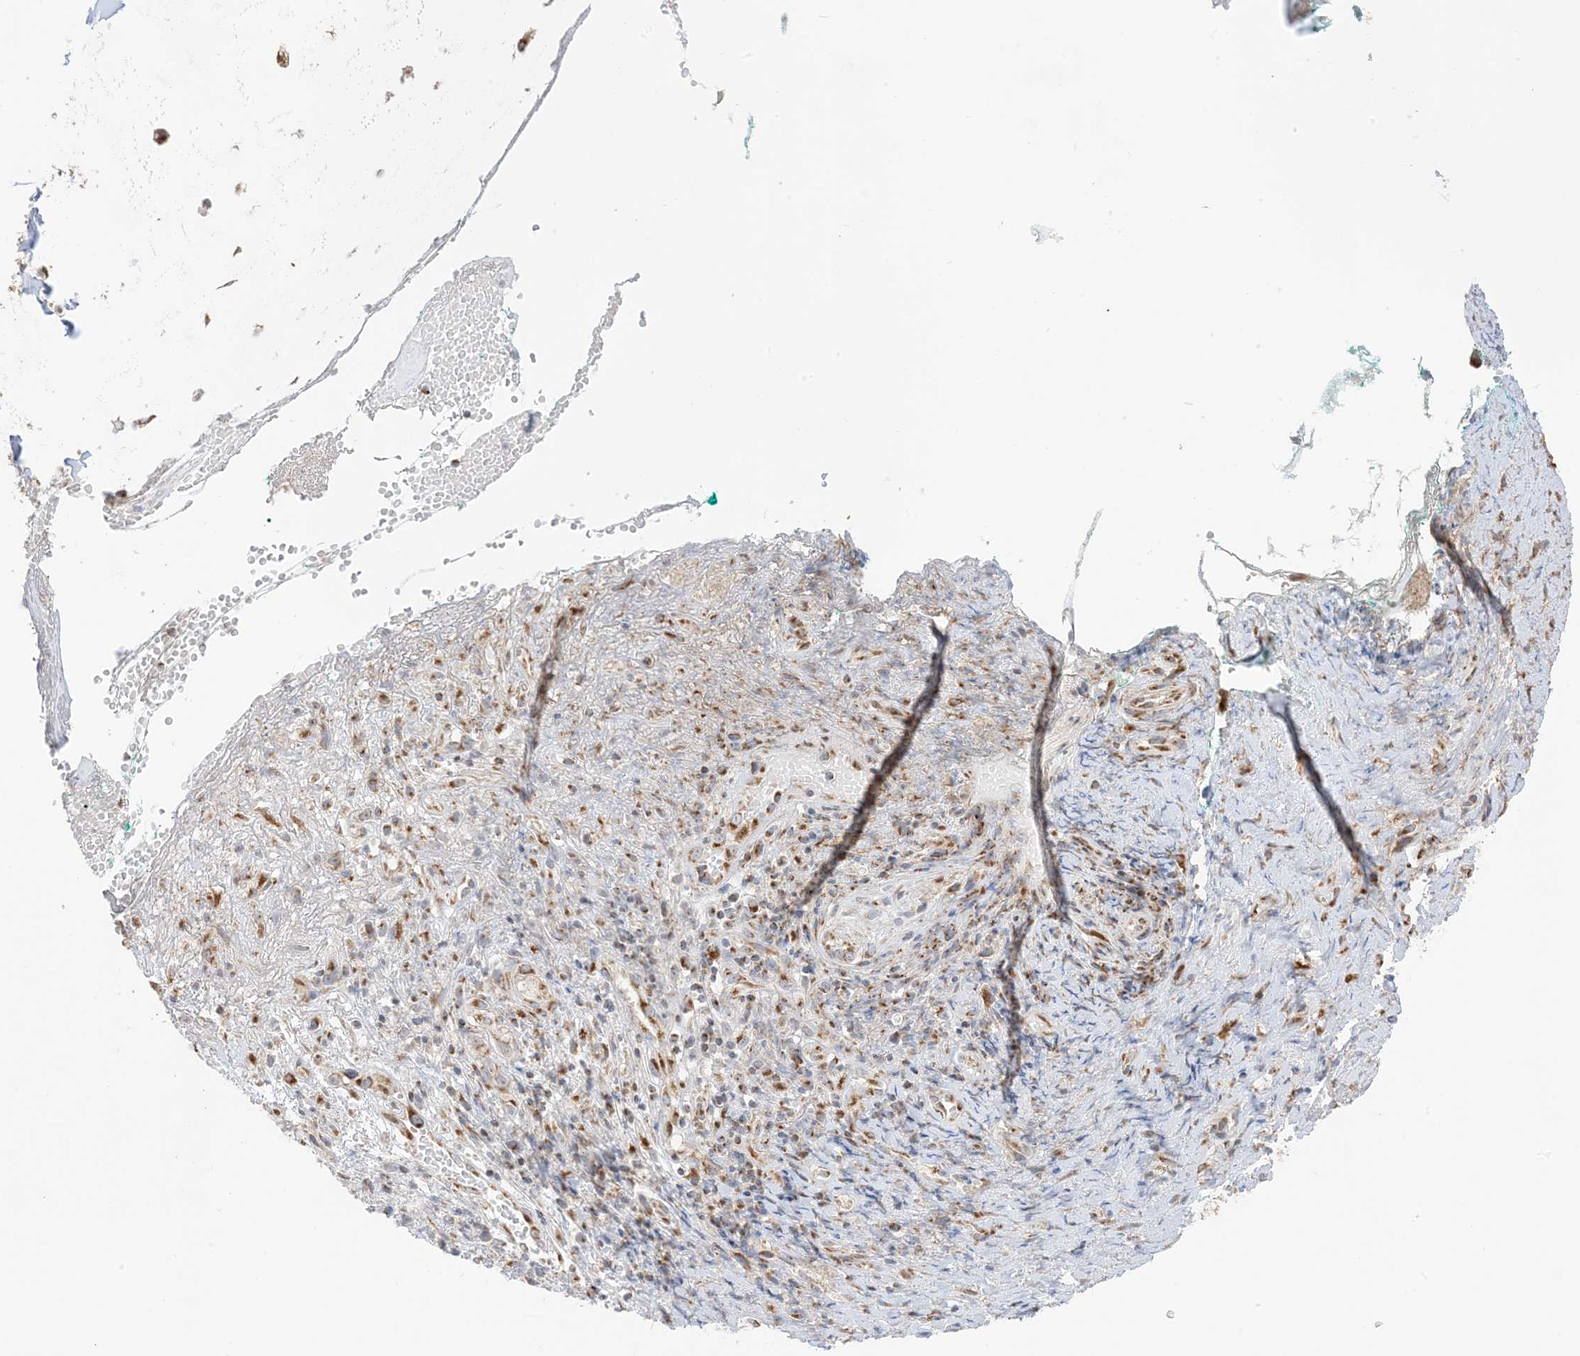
{"staining": {"intensity": "negative", "quantity": "none", "location": "none"}, "tissue": "adipose tissue", "cell_type": "Adipocytes", "image_type": "normal", "snomed": [{"axis": "morphology", "description": "Normal tissue, NOS"}, {"axis": "morphology", "description": "Basal cell carcinoma"}, {"axis": "topography", "description": "Cartilage tissue"}, {"axis": "topography", "description": "Nasopharynx"}, {"axis": "topography", "description": "Oral tissue"}], "caption": "Immunohistochemistry (IHC) image of unremarkable adipose tissue: human adipose tissue stained with DAB displays no significant protein expression in adipocytes.", "gene": "SLC25A12", "patient": {"sex": "female", "age": 77}}